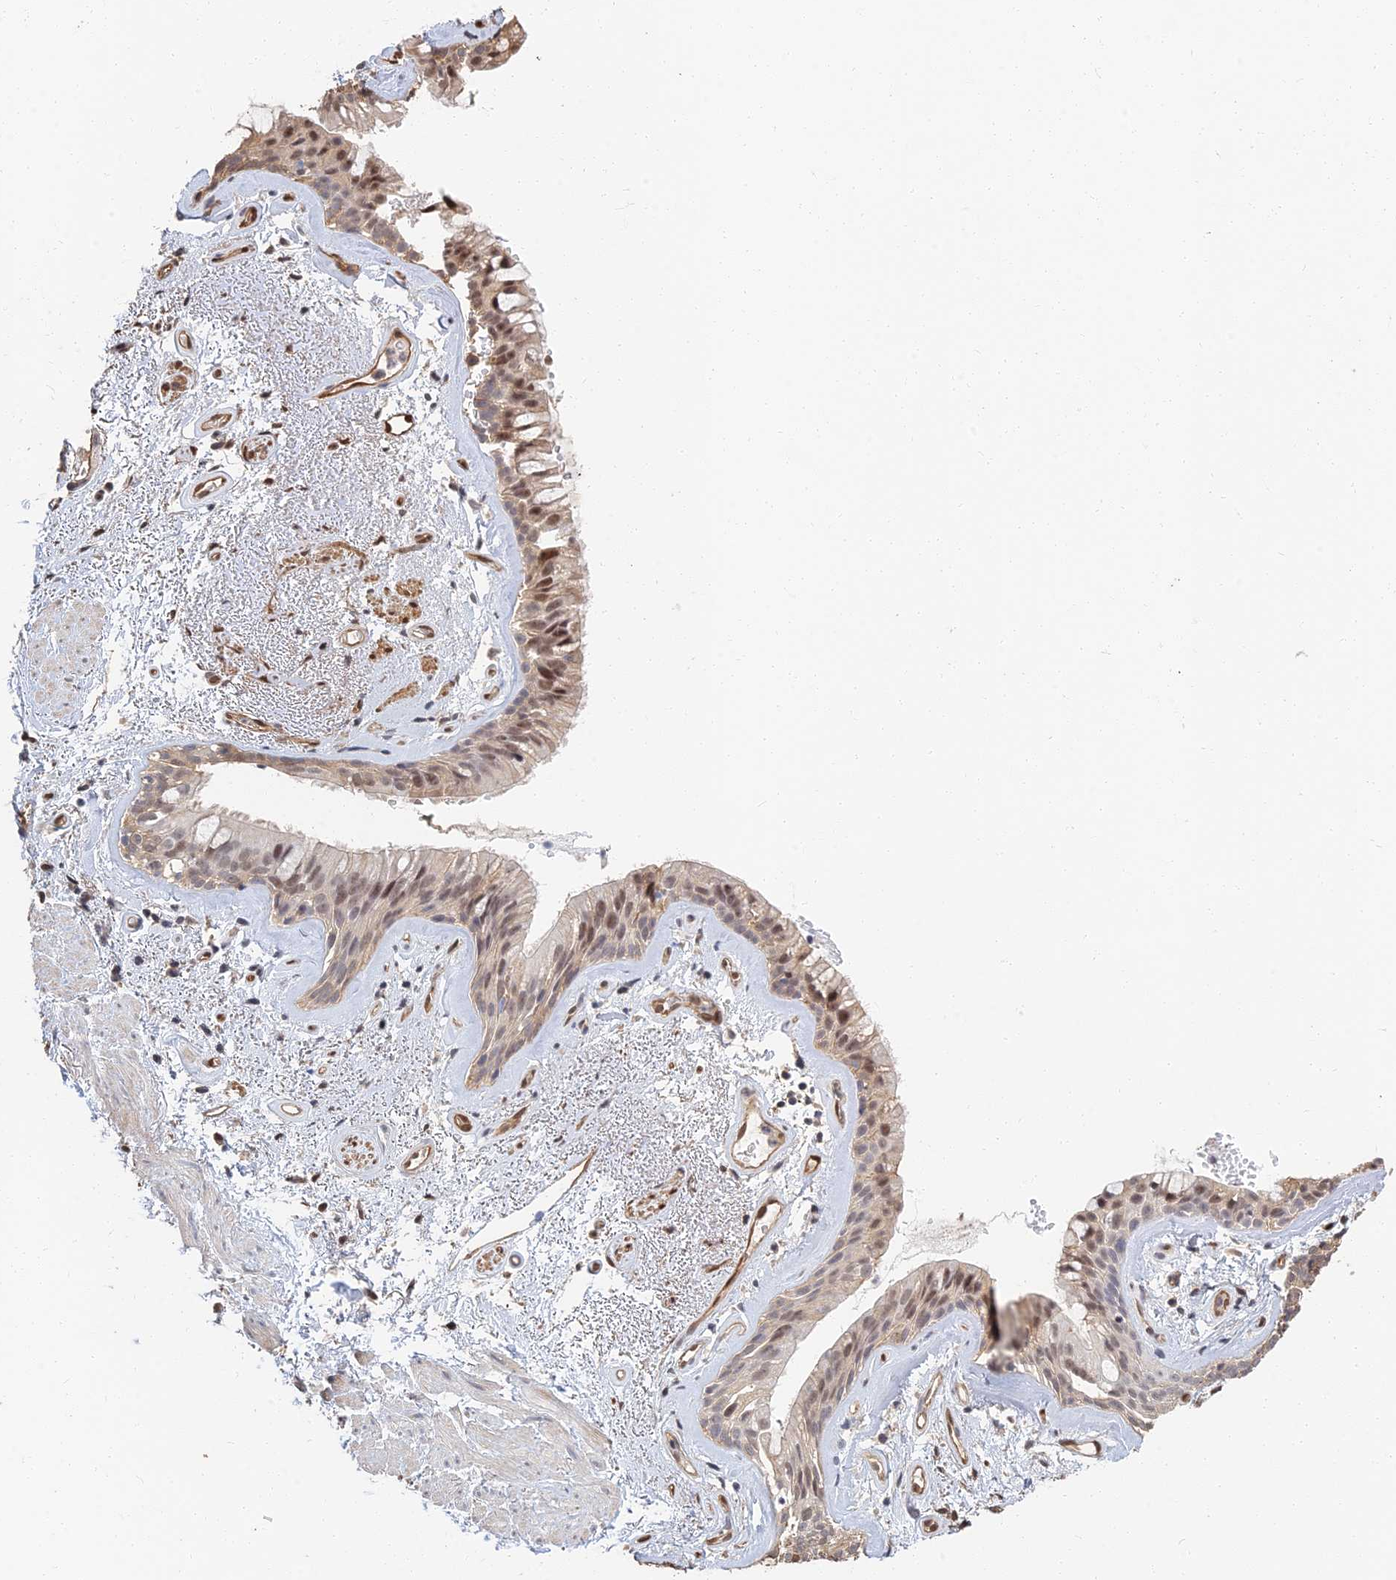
{"staining": {"intensity": "moderate", "quantity": ">75%", "location": "cytoplasmic/membranous,nuclear"}, "tissue": "bronchus", "cell_type": "Respiratory epithelial cells", "image_type": "normal", "snomed": [{"axis": "morphology", "description": "Normal tissue, NOS"}, {"axis": "topography", "description": "Cartilage tissue"}, {"axis": "topography", "description": "Bronchus"}], "caption": "Human bronchus stained with a brown dye demonstrates moderate cytoplasmic/membranous,nuclear positive expression in about >75% of respiratory epithelial cells.", "gene": "LRRN3", "patient": {"sex": "female", "age": 66}}